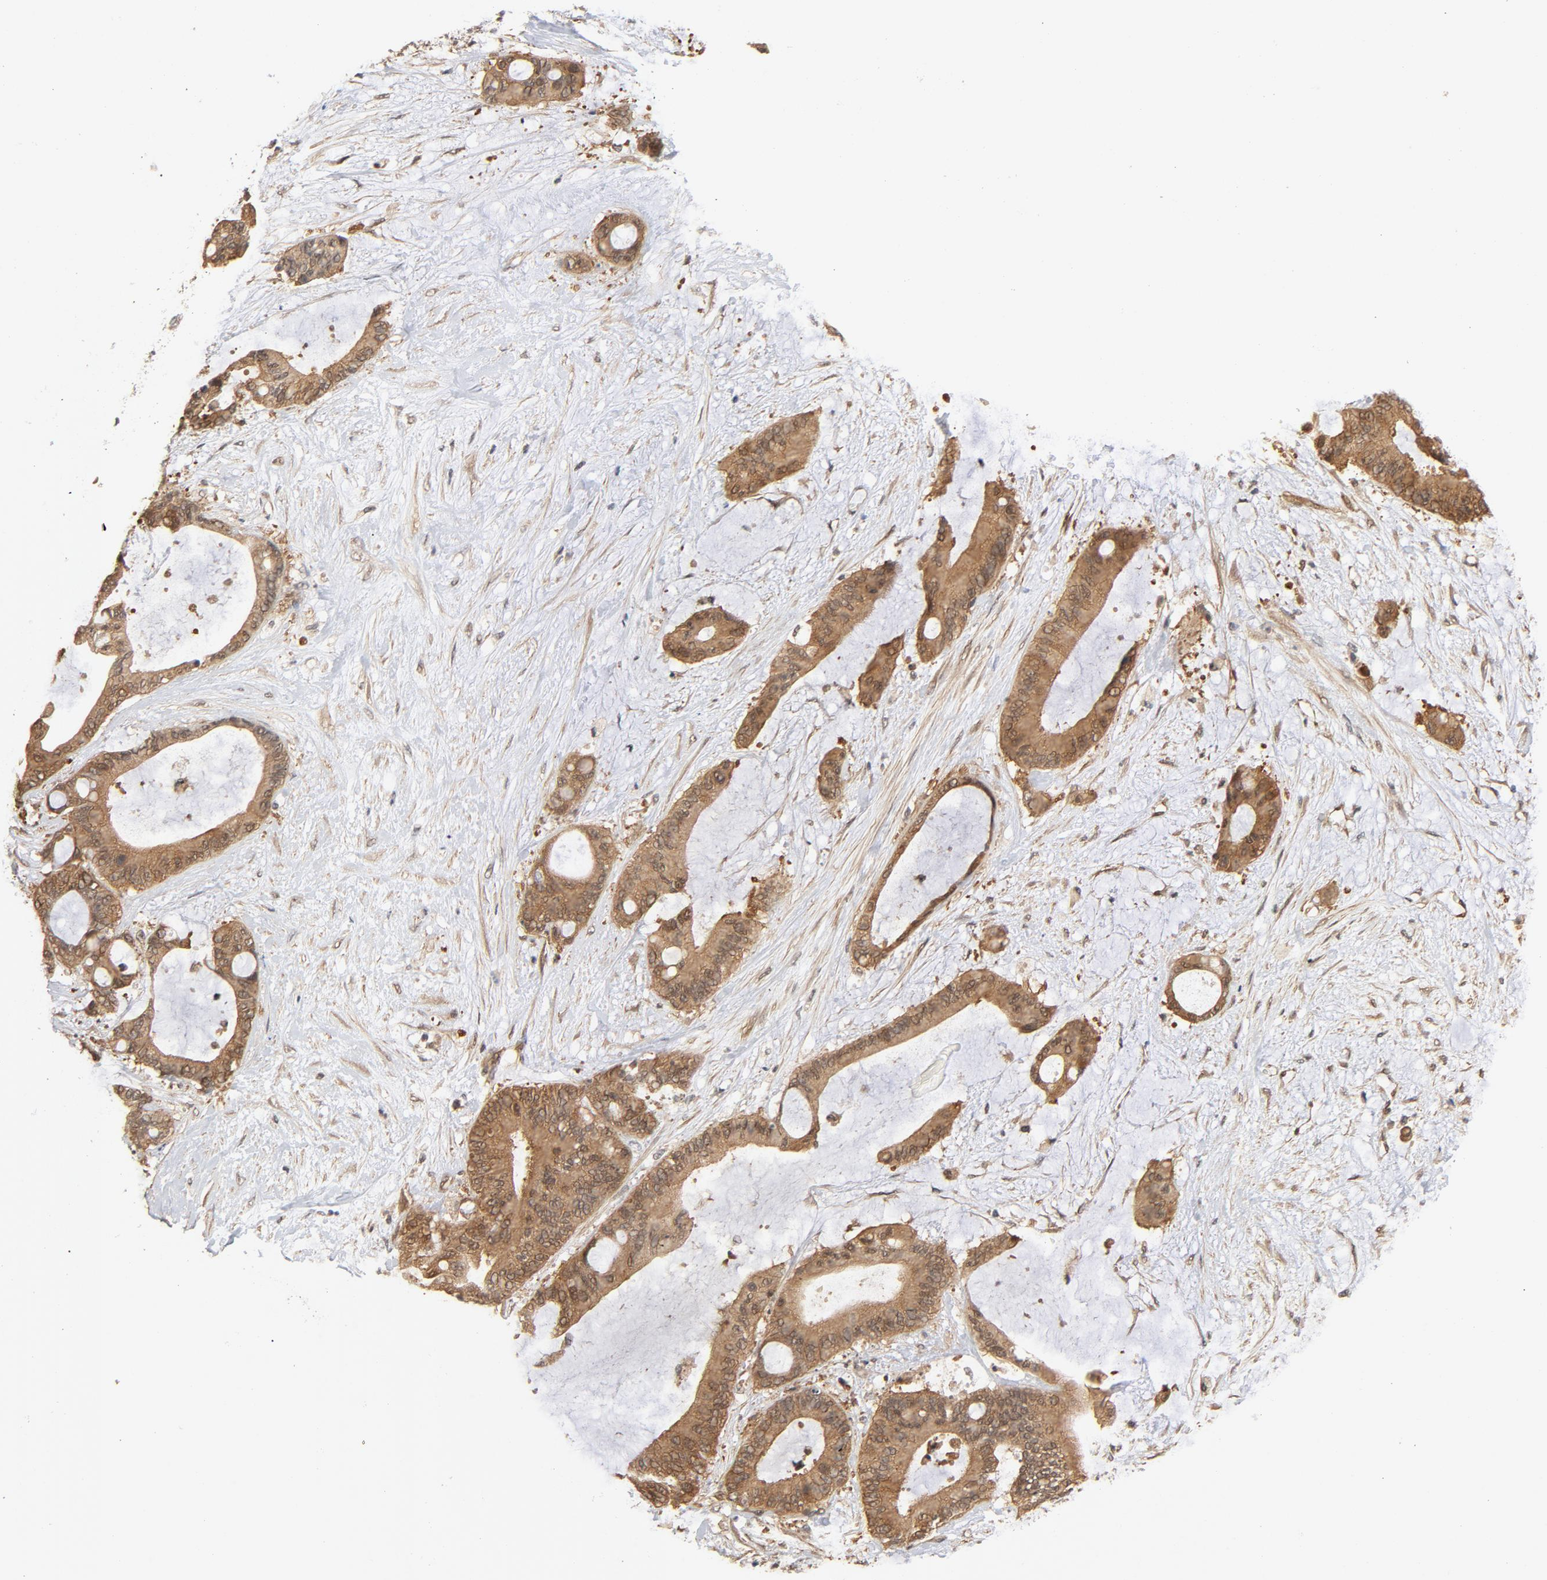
{"staining": {"intensity": "moderate", "quantity": ">75%", "location": "cytoplasmic/membranous"}, "tissue": "liver cancer", "cell_type": "Tumor cells", "image_type": "cancer", "snomed": [{"axis": "morphology", "description": "Cholangiocarcinoma"}, {"axis": "topography", "description": "Liver"}], "caption": "This photomicrograph displays immunohistochemistry staining of cholangiocarcinoma (liver), with medium moderate cytoplasmic/membranous positivity in approximately >75% of tumor cells.", "gene": "CDC37", "patient": {"sex": "female", "age": 73}}